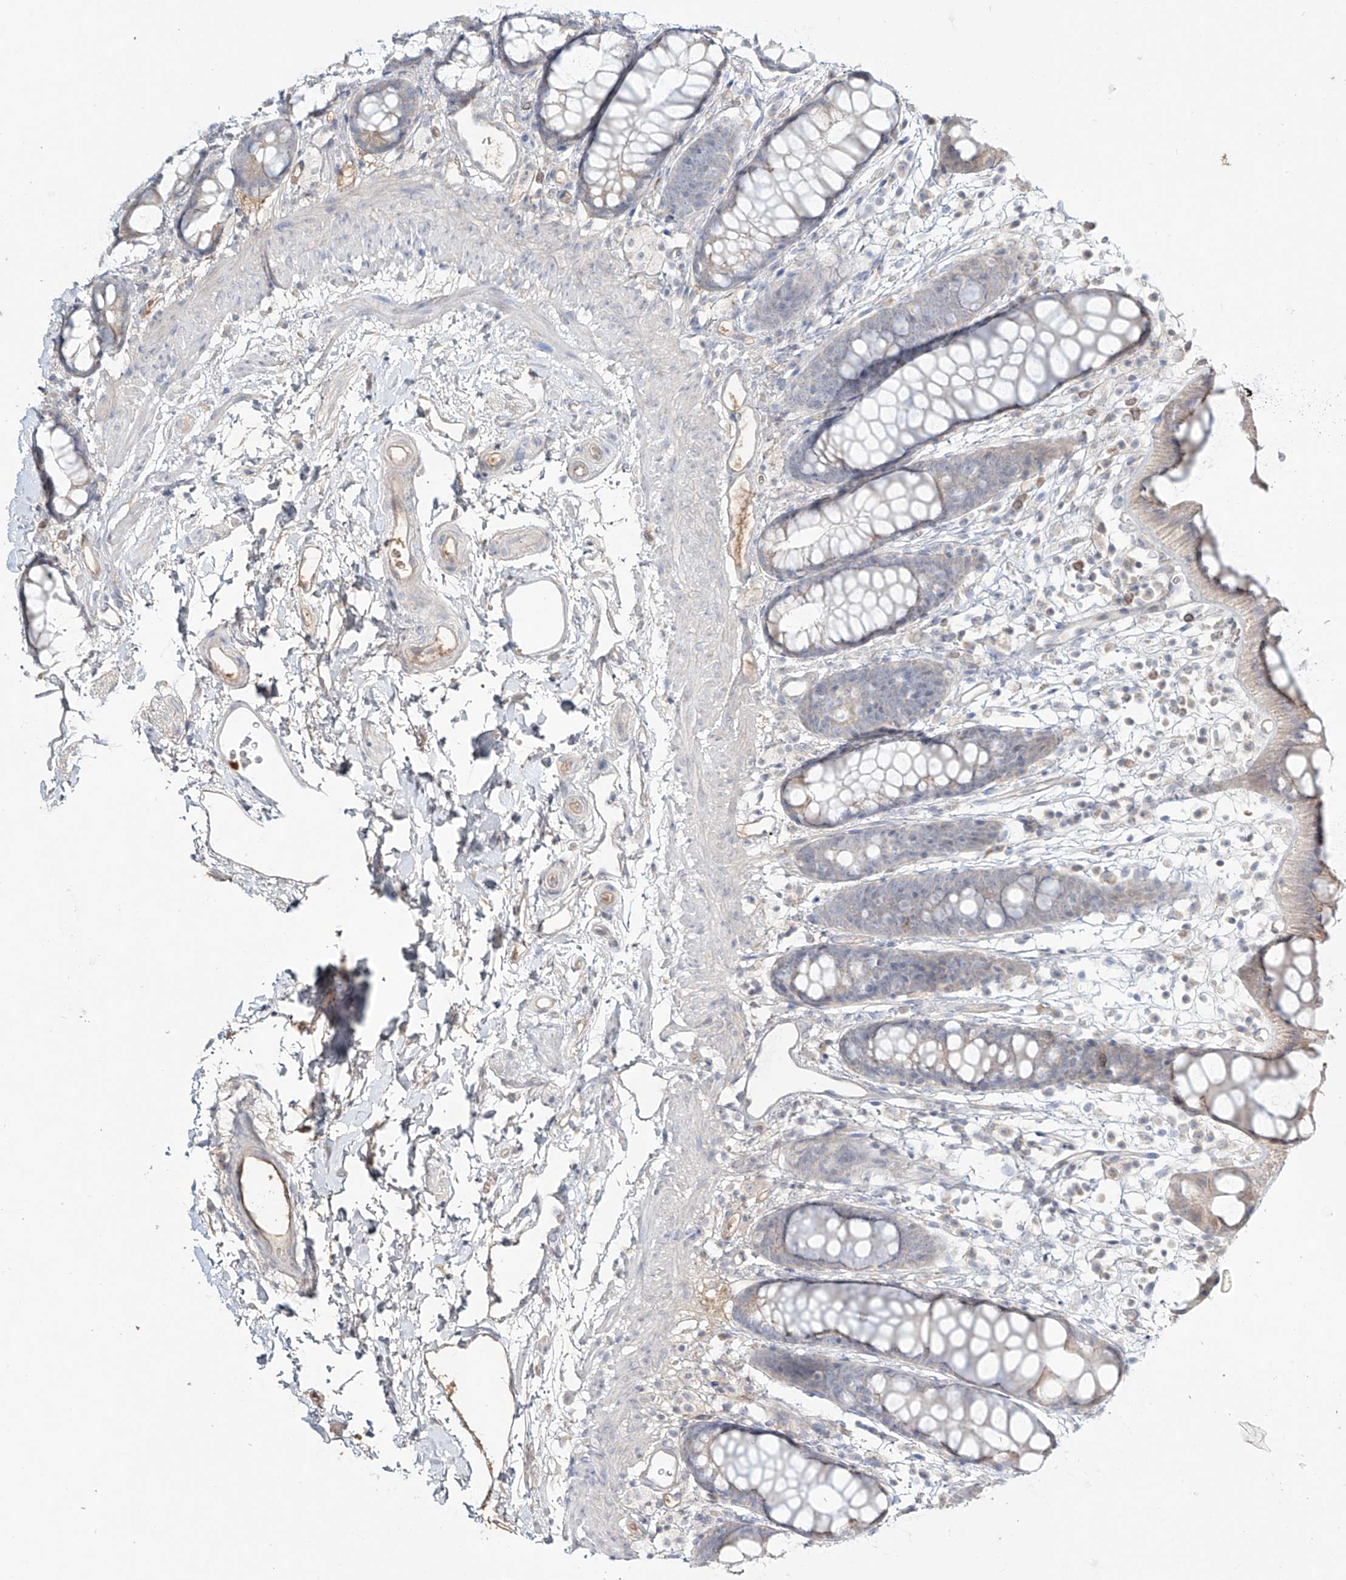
{"staining": {"intensity": "weak", "quantity": "<25%", "location": "cytoplasmic/membranous"}, "tissue": "rectum", "cell_type": "Glandular cells", "image_type": "normal", "snomed": [{"axis": "morphology", "description": "Normal tissue, NOS"}, {"axis": "topography", "description": "Rectum"}], "caption": "This is an IHC micrograph of unremarkable rectum. There is no positivity in glandular cells.", "gene": "ERO1A", "patient": {"sex": "female", "age": 65}}